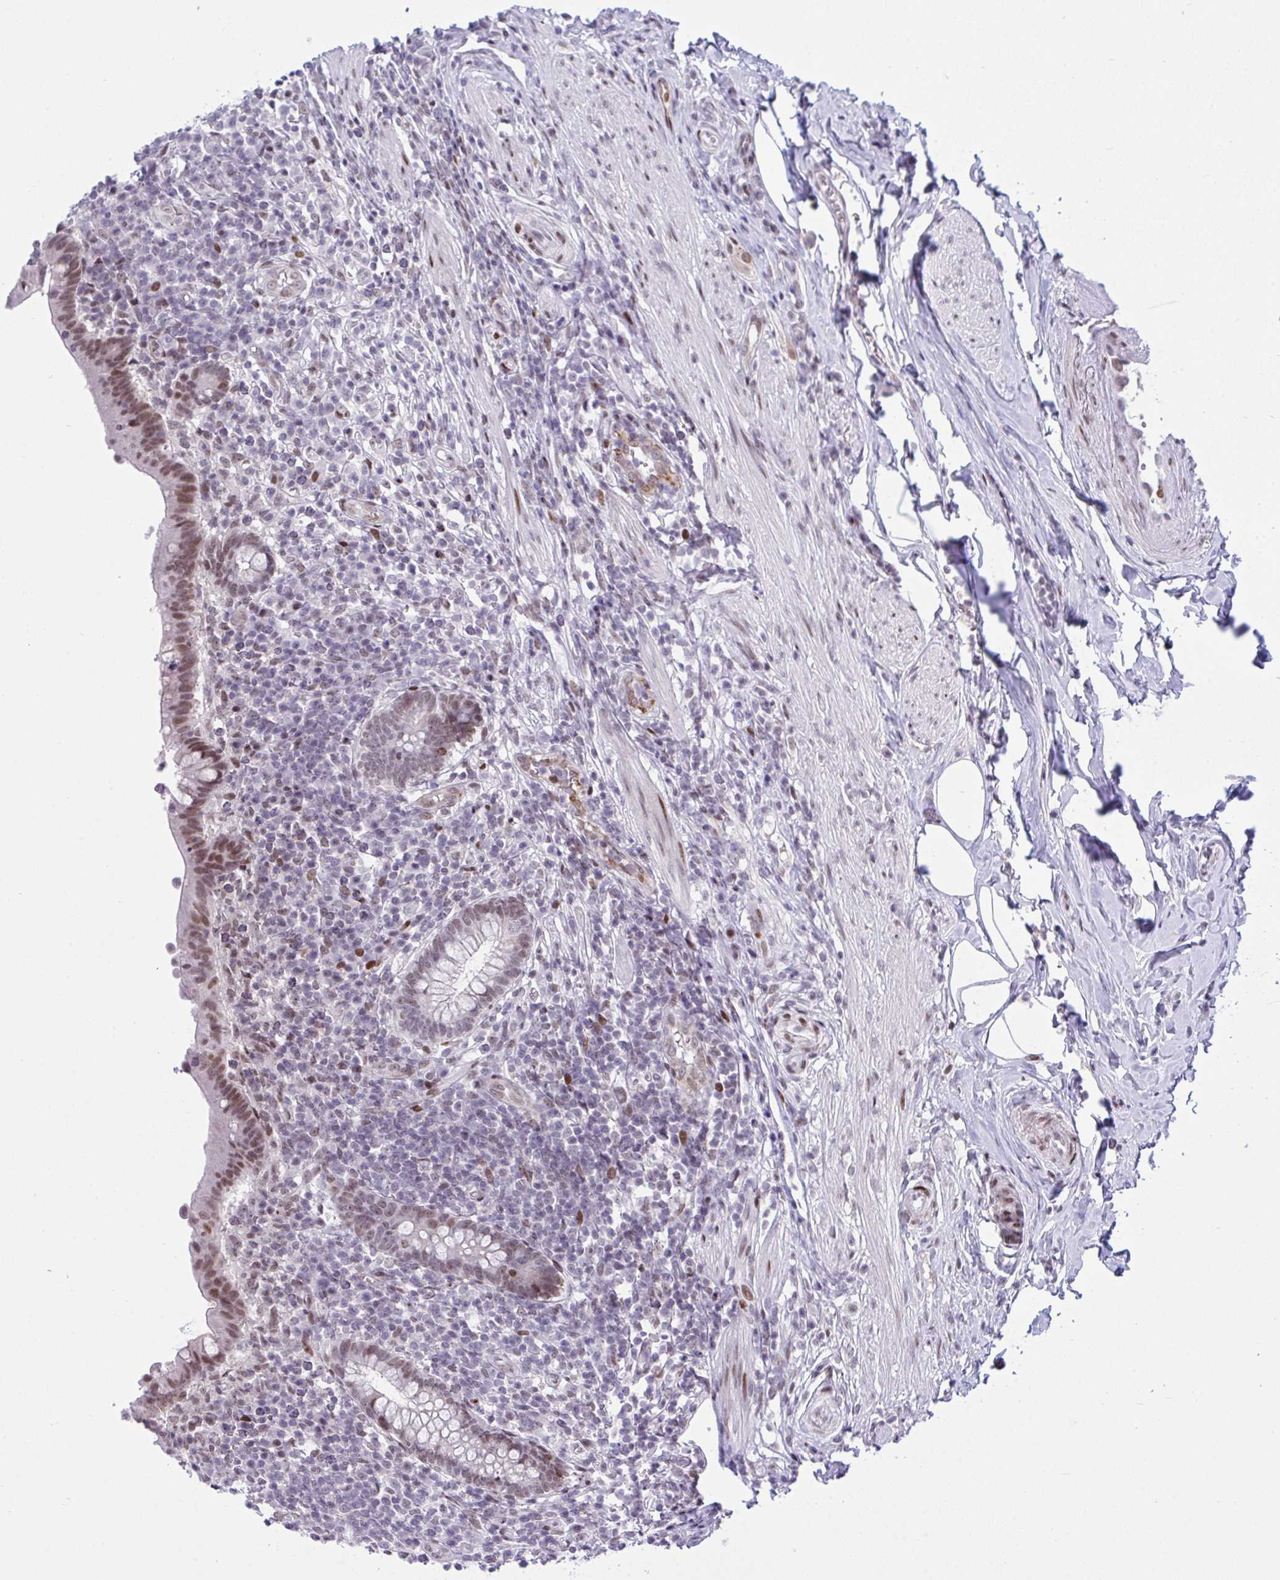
{"staining": {"intensity": "moderate", "quantity": ">75%", "location": "nuclear"}, "tissue": "appendix", "cell_type": "Glandular cells", "image_type": "normal", "snomed": [{"axis": "morphology", "description": "Normal tissue, NOS"}, {"axis": "topography", "description": "Appendix"}], "caption": "Glandular cells display medium levels of moderate nuclear staining in about >75% of cells in benign appendix. Nuclei are stained in blue.", "gene": "ZFHX3", "patient": {"sex": "female", "age": 56}}